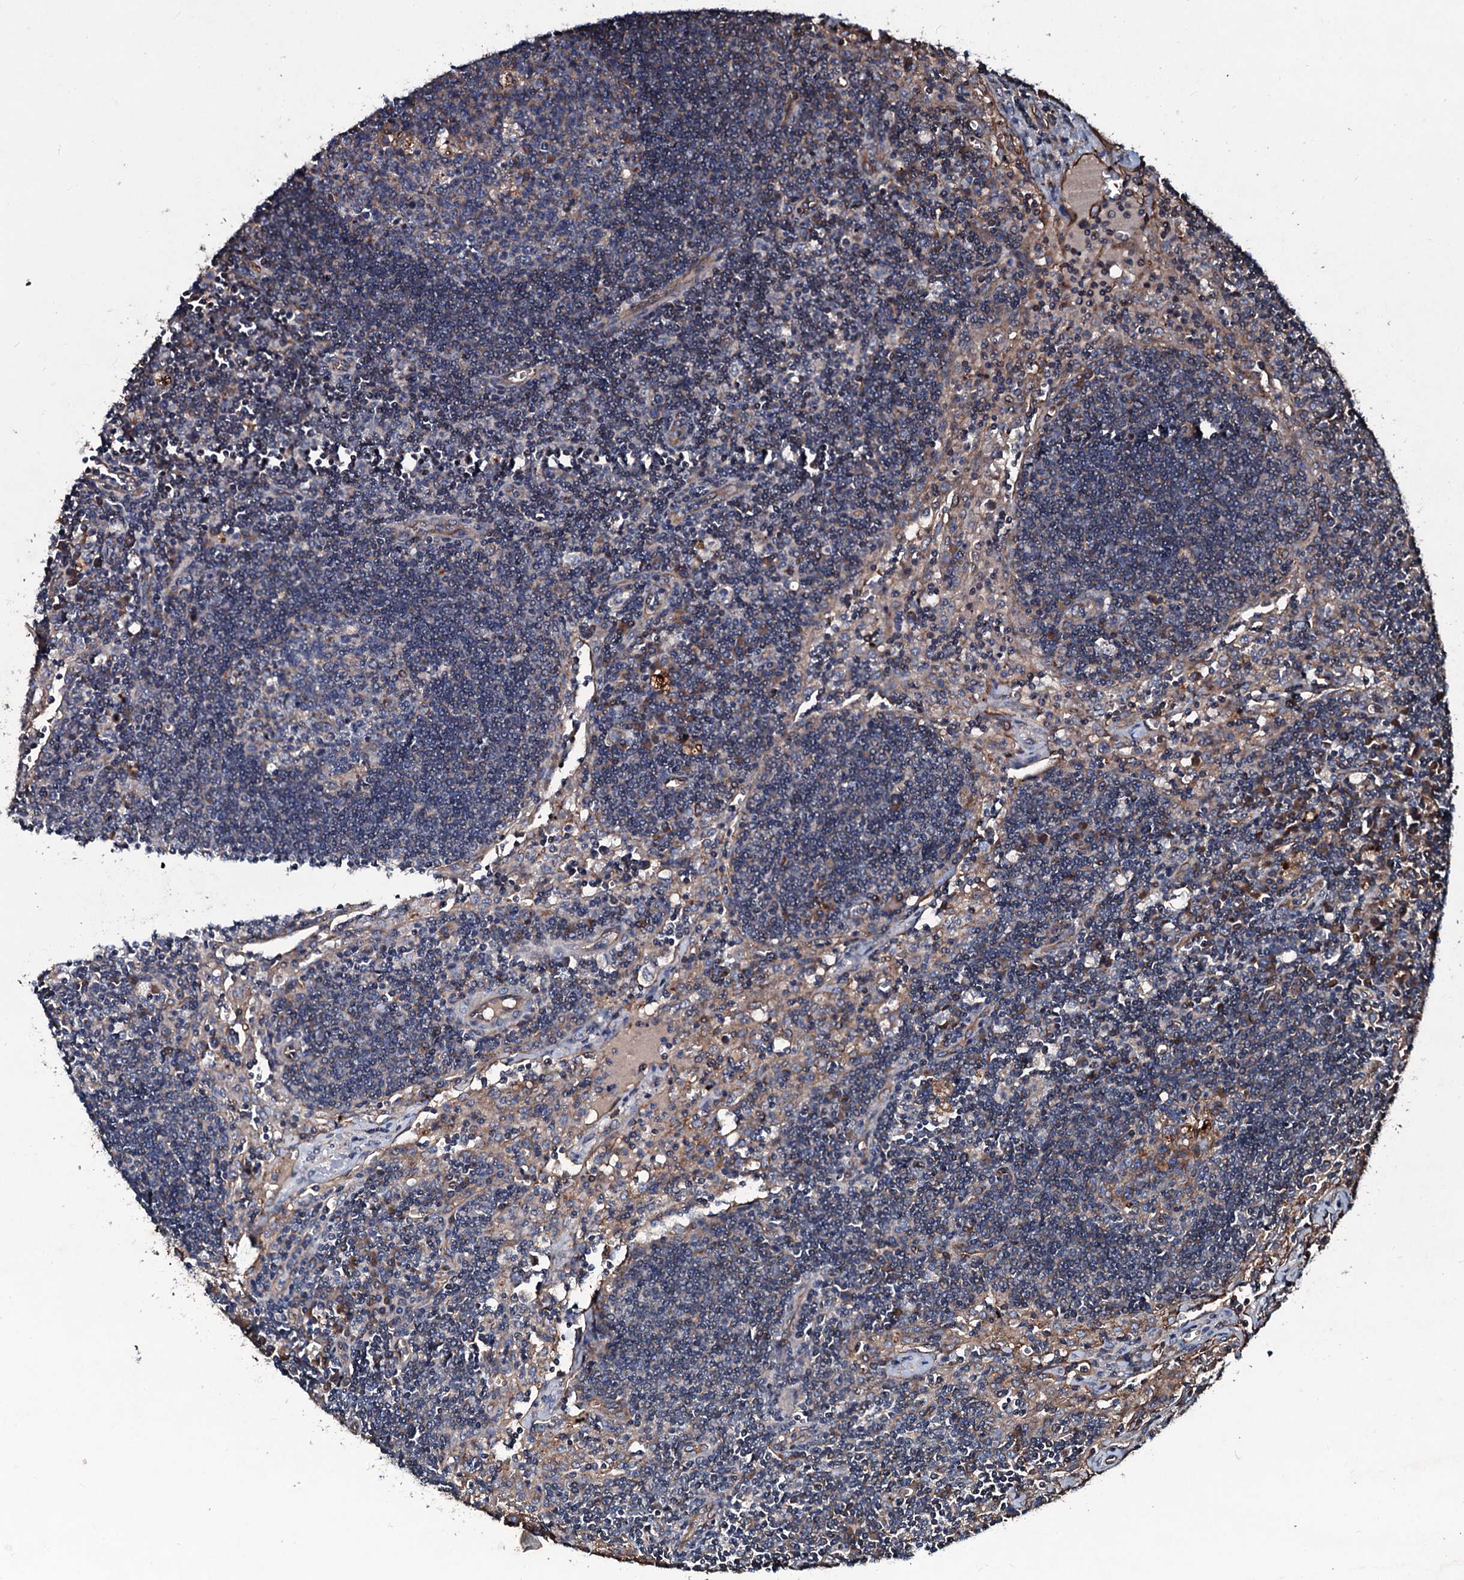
{"staining": {"intensity": "weak", "quantity": "<25%", "location": "cytoplasmic/membranous"}, "tissue": "lymph node", "cell_type": "Germinal center cells", "image_type": "normal", "snomed": [{"axis": "morphology", "description": "Normal tissue, NOS"}, {"axis": "topography", "description": "Lymph node"}], "caption": "This is an immunohistochemistry image of benign human lymph node. There is no expression in germinal center cells.", "gene": "DMAC2", "patient": {"sex": "male", "age": 58}}